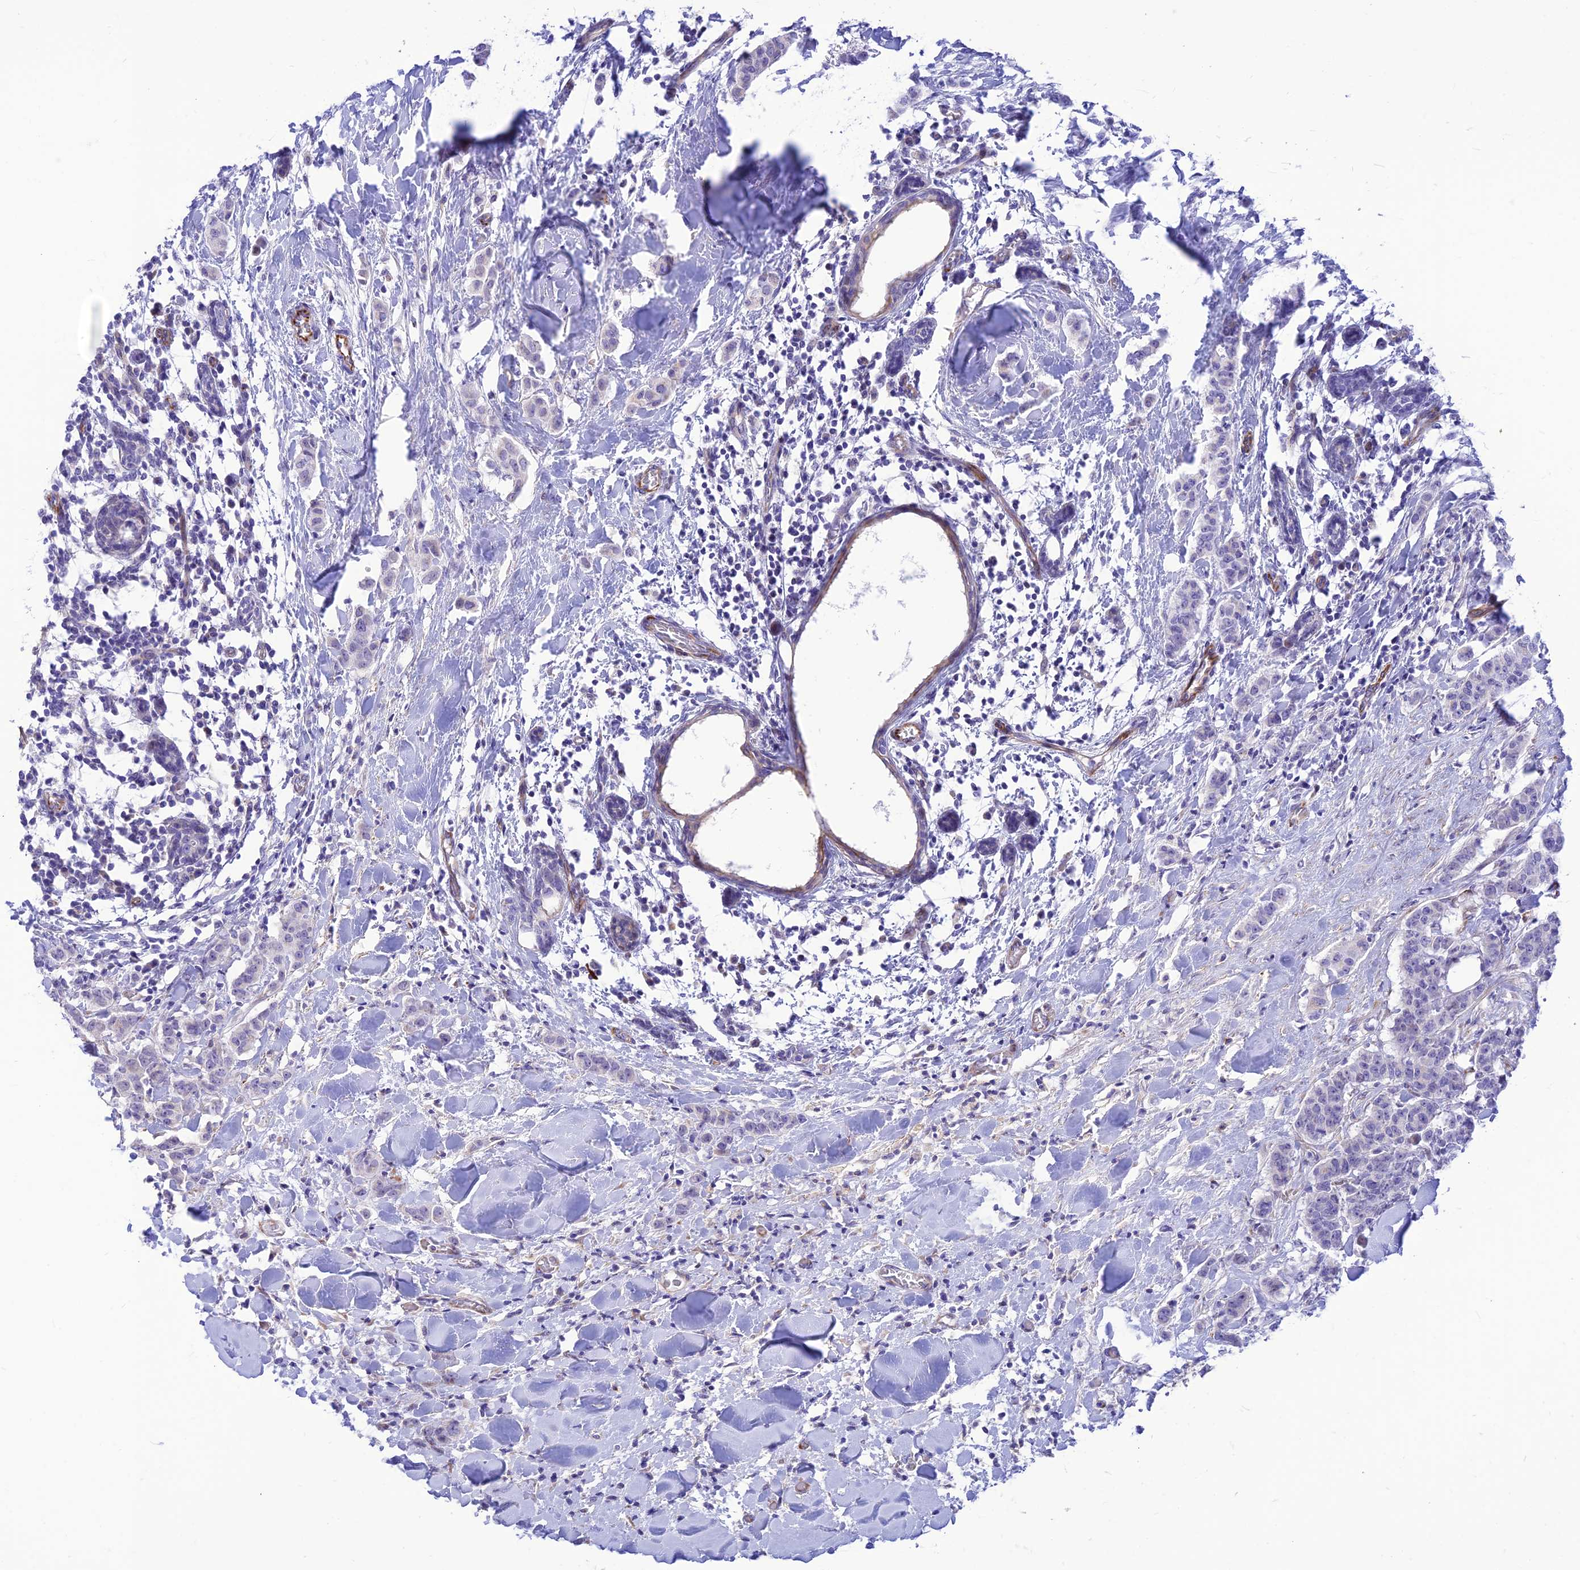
{"staining": {"intensity": "negative", "quantity": "none", "location": "none"}, "tissue": "breast cancer", "cell_type": "Tumor cells", "image_type": "cancer", "snomed": [{"axis": "morphology", "description": "Duct carcinoma"}, {"axis": "topography", "description": "Breast"}], "caption": "IHC micrograph of neoplastic tissue: breast cancer (invasive ductal carcinoma) stained with DAB demonstrates no significant protein expression in tumor cells. (DAB (3,3'-diaminobenzidine) IHC visualized using brightfield microscopy, high magnification).", "gene": "FAM186B", "patient": {"sex": "female", "age": 40}}